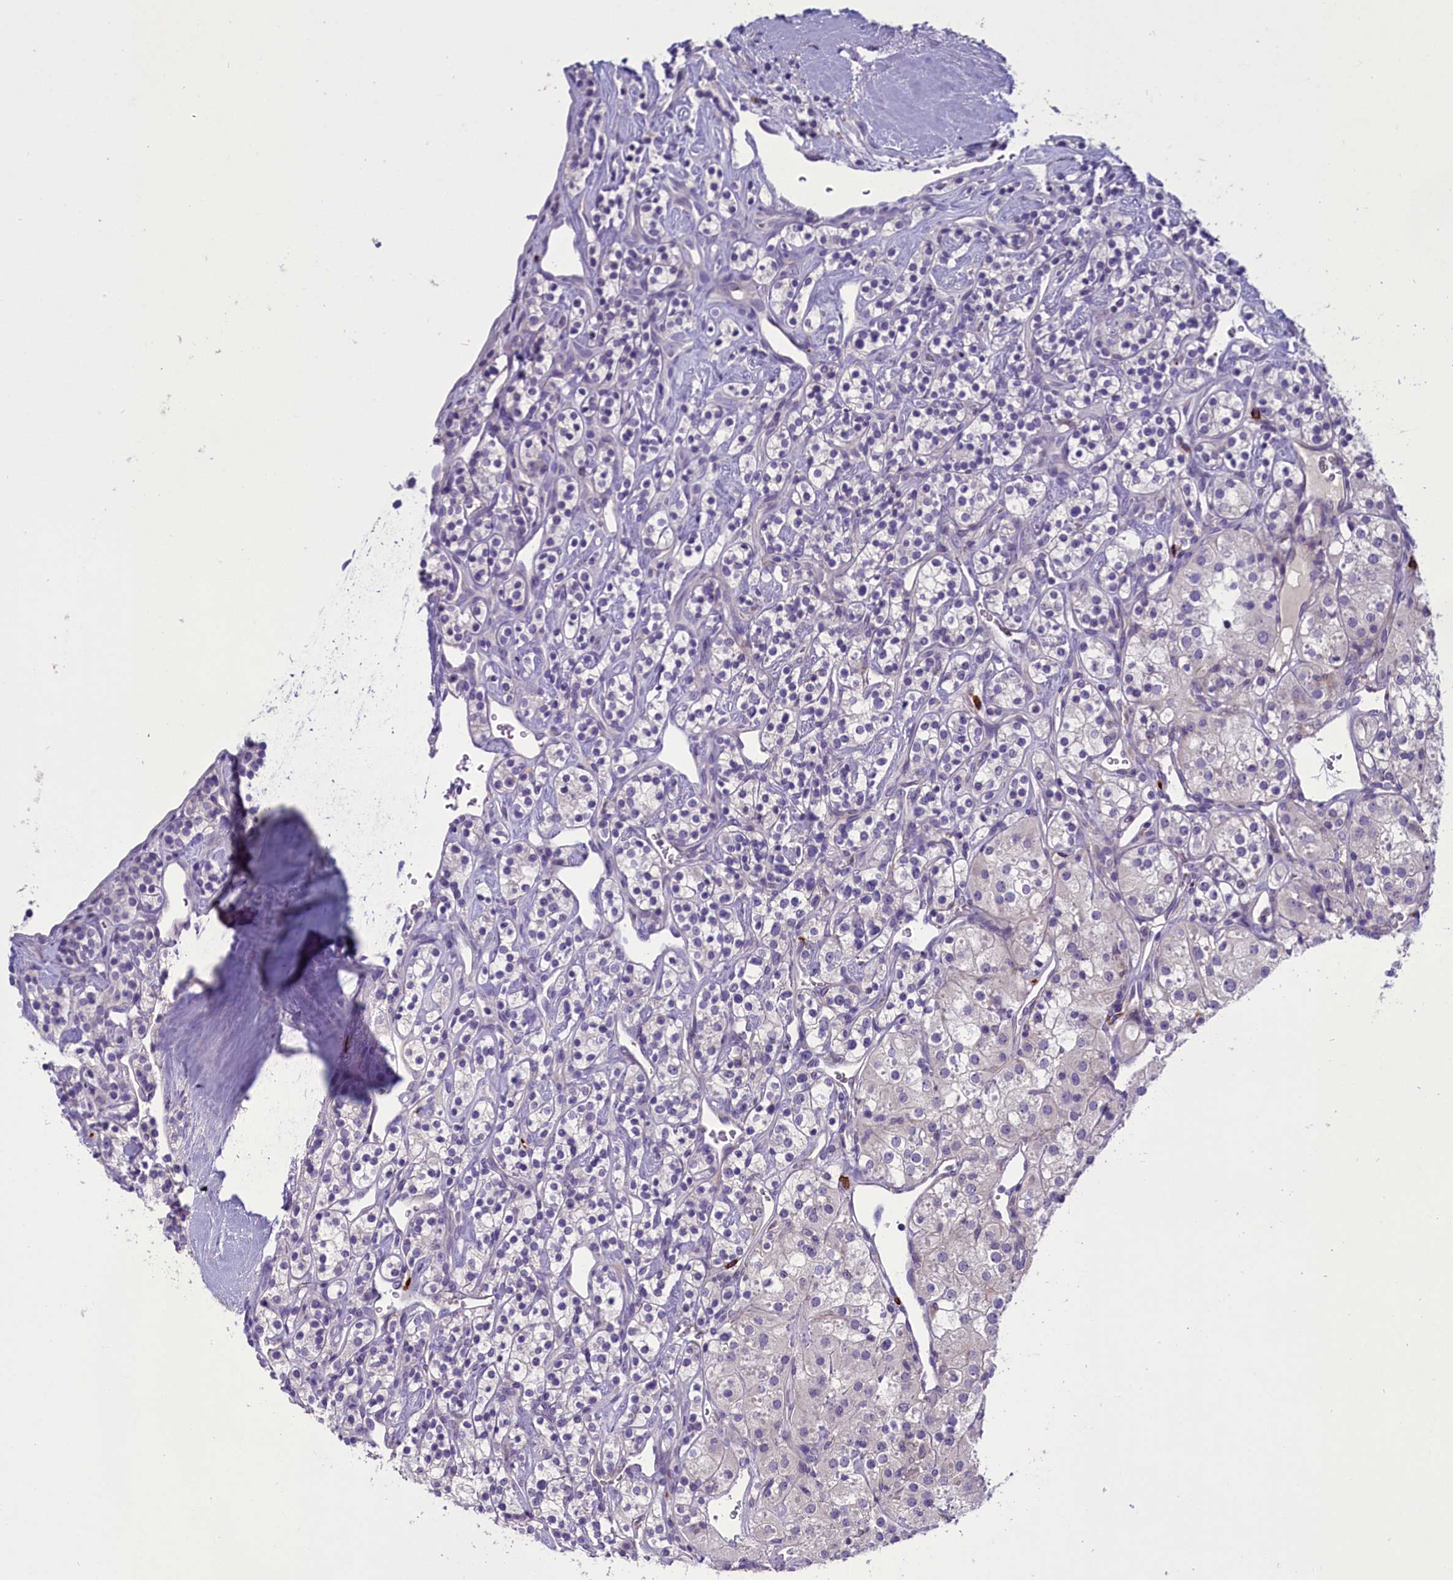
{"staining": {"intensity": "negative", "quantity": "none", "location": "none"}, "tissue": "renal cancer", "cell_type": "Tumor cells", "image_type": "cancer", "snomed": [{"axis": "morphology", "description": "Adenocarcinoma, NOS"}, {"axis": "topography", "description": "Kidney"}], "caption": "High magnification brightfield microscopy of renal adenocarcinoma stained with DAB (3,3'-diaminobenzidine) (brown) and counterstained with hematoxylin (blue): tumor cells show no significant expression.", "gene": "ENPP6", "patient": {"sex": "male", "age": 77}}